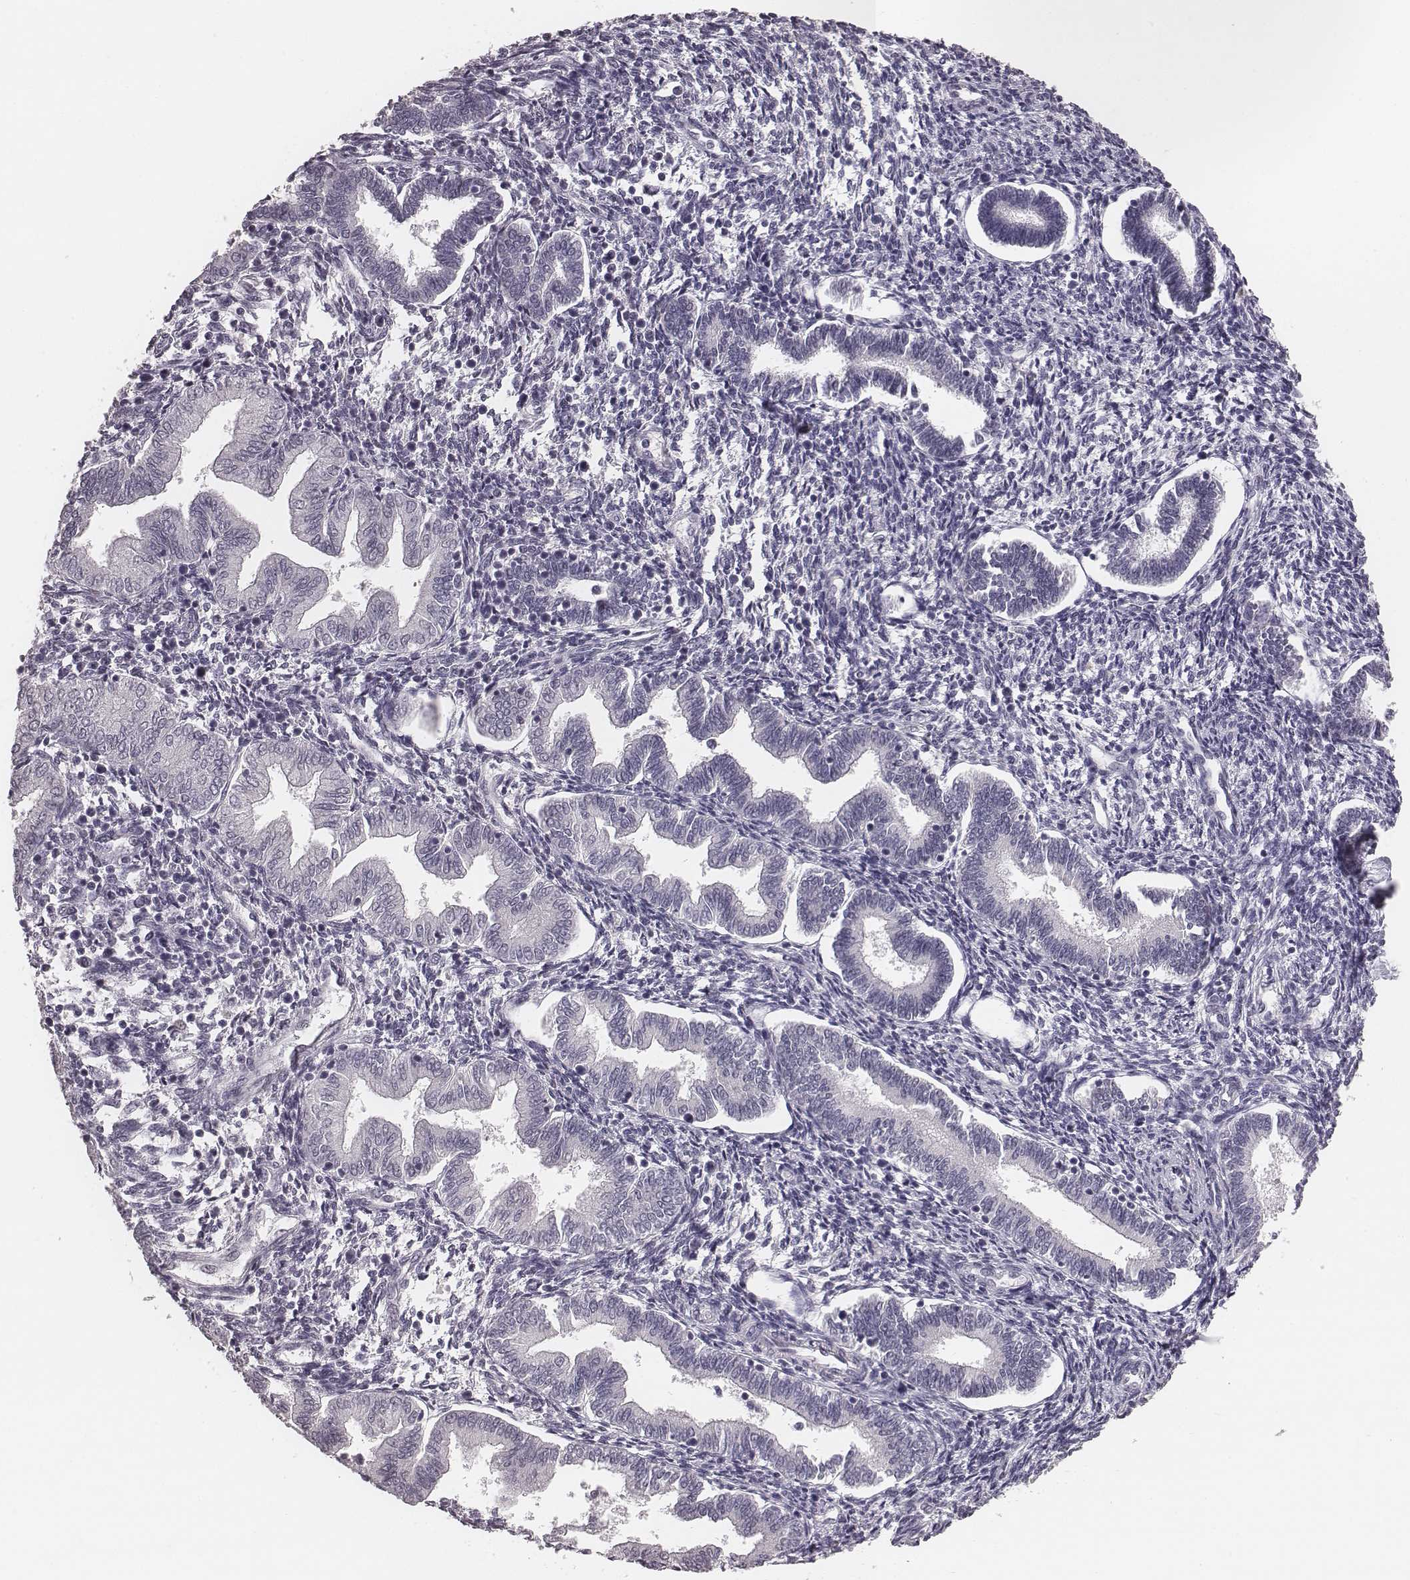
{"staining": {"intensity": "negative", "quantity": "none", "location": "none"}, "tissue": "endometrium", "cell_type": "Cells in endometrial stroma", "image_type": "normal", "snomed": [{"axis": "morphology", "description": "Normal tissue, NOS"}, {"axis": "topography", "description": "Endometrium"}], "caption": "Cells in endometrial stroma show no significant protein staining in unremarkable endometrium. (DAB (3,3'-diaminobenzidine) immunohistochemistry with hematoxylin counter stain).", "gene": "CSHL1", "patient": {"sex": "female", "age": 42}}